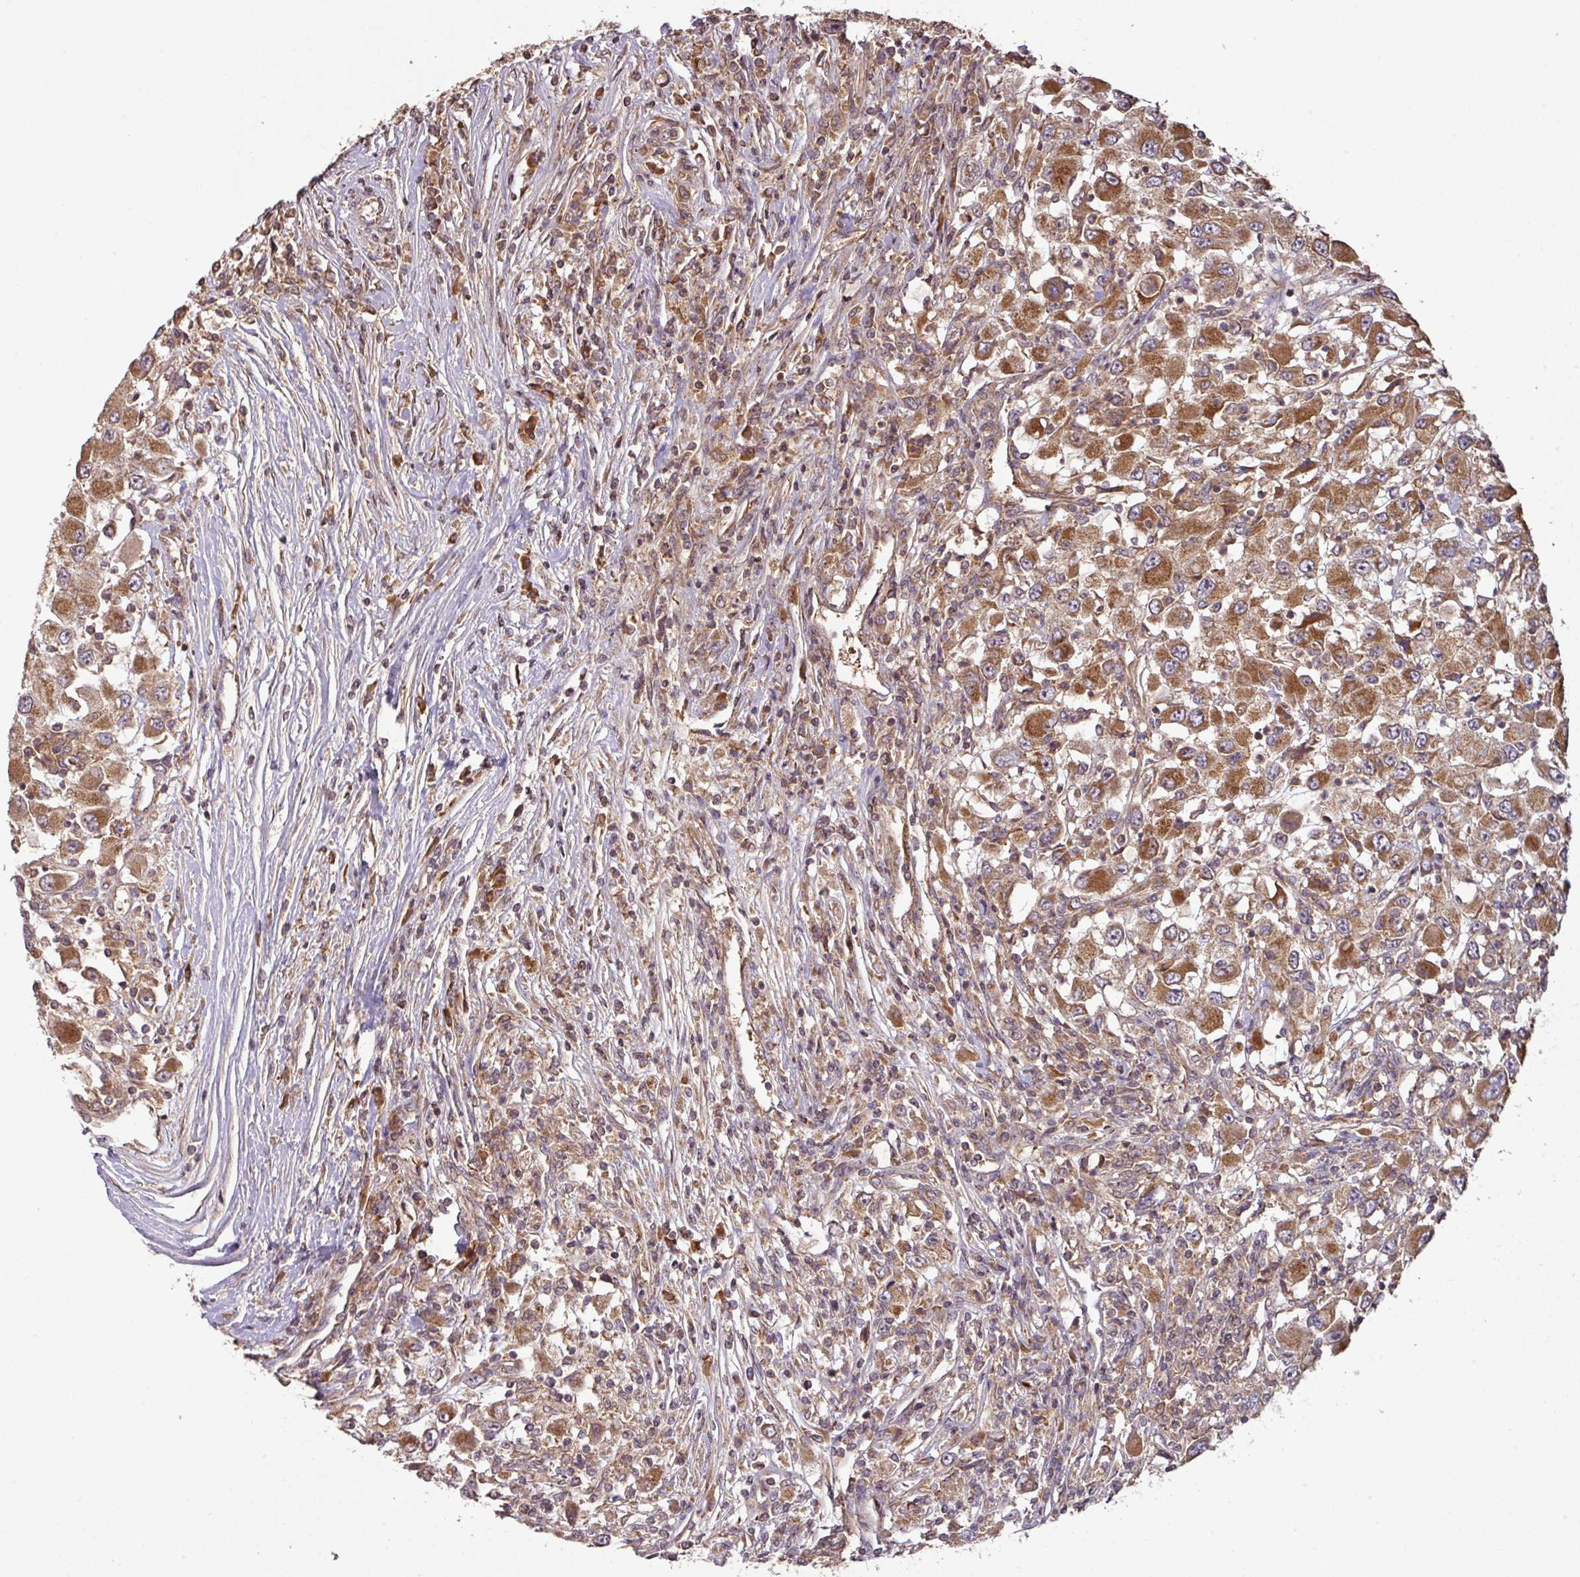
{"staining": {"intensity": "strong", "quantity": ">75%", "location": "cytoplasmic/membranous"}, "tissue": "renal cancer", "cell_type": "Tumor cells", "image_type": "cancer", "snomed": [{"axis": "morphology", "description": "Adenocarcinoma, NOS"}, {"axis": "topography", "description": "Kidney"}], "caption": "Immunohistochemical staining of adenocarcinoma (renal) displays strong cytoplasmic/membranous protein expression in about >75% of tumor cells.", "gene": "MRRF", "patient": {"sex": "female", "age": 67}}